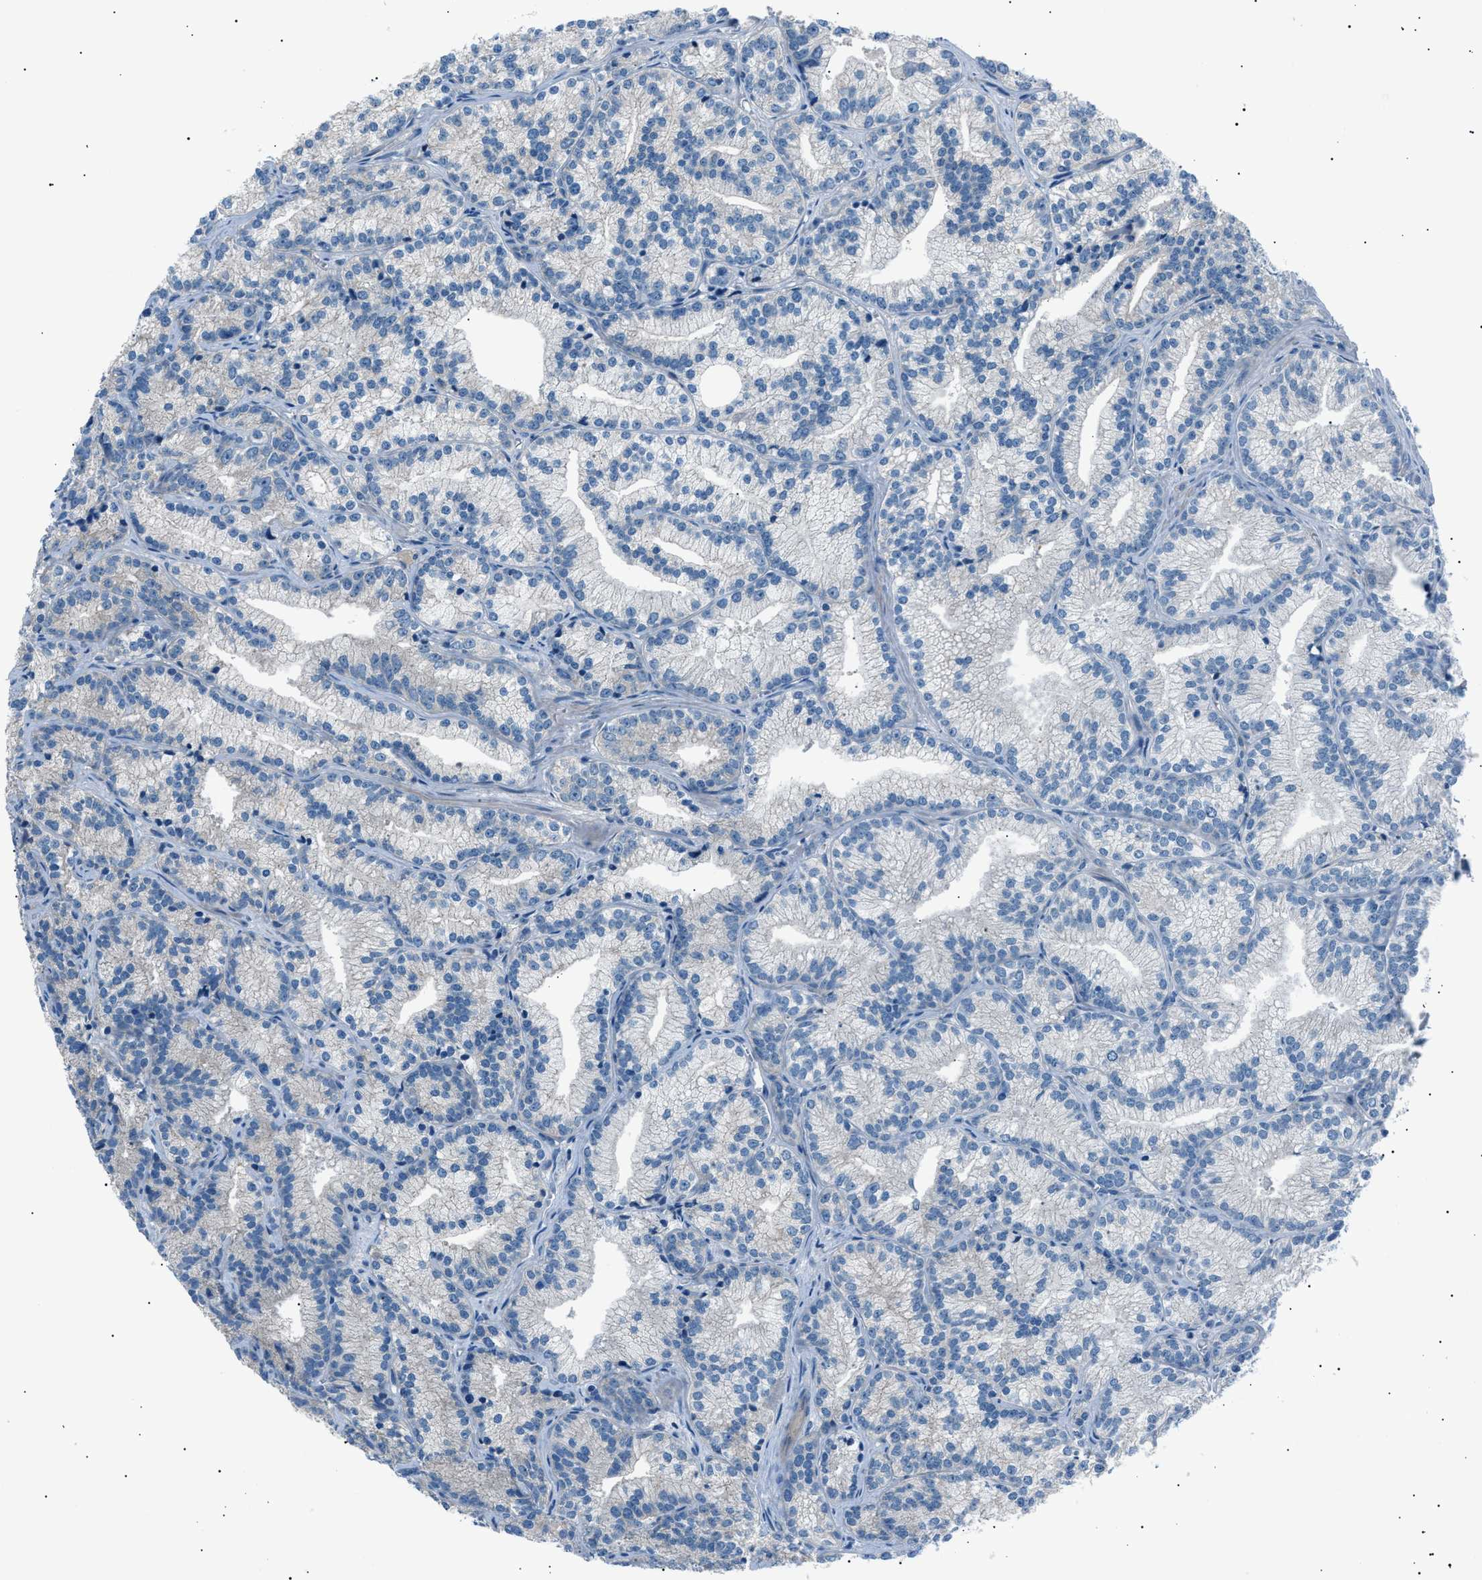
{"staining": {"intensity": "negative", "quantity": "none", "location": "none"}, "tissue": "prostate cancer", "cell_type": "Tumor cells", "image_type": "cancer", "snomed": [{"axis": "morphology", "description": "Adenocarcinoma, Low grade"}, {"axis": "topography", "description": "Prostate"}], "caption": "Tumor cells are negative for brown protein staining in prostate low-grade adenocarcinoma.", "gene": "LRRC37B", "patient": {"sex": "male", "age": 89}}